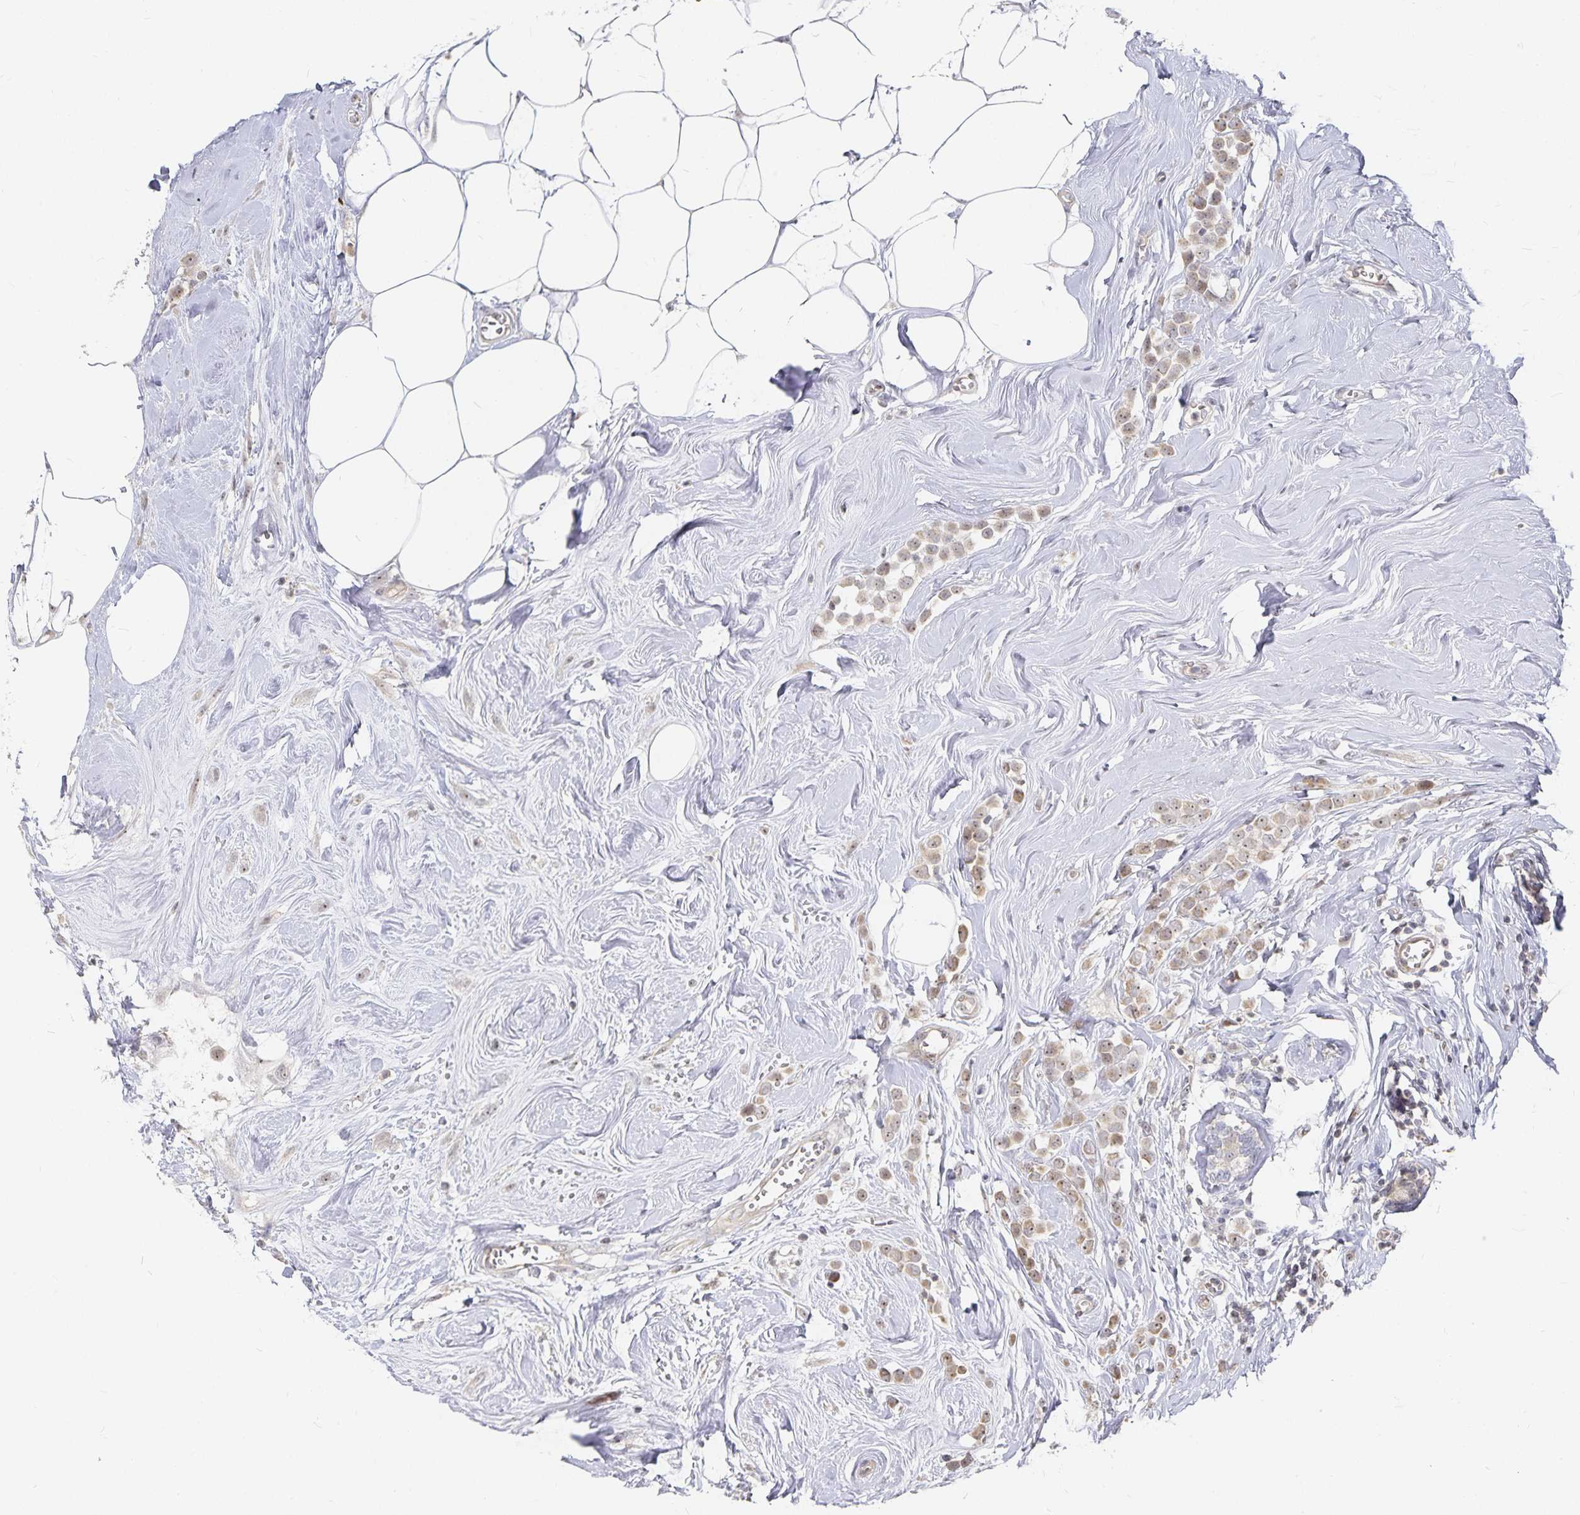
{"staining": {"intensity": "weak", "quantity": "25%-75%", "location": "cytoplasmic/membranous"}, "tissue": "breast cancer", "cell_type": "Tumor cells", "image_type": "cancer", "snomed": [{"axis": "morphology", "description": "Duct carcinoma"}, {"axis": "topography", "description": "Breast"}], "caption": "DAB (3,3'-diaminobenzidine) immunohistochemical staining of breast cancer (invasive ductal carcinoma) demonstrates weak cytoplasmic/membranous protein positivity in approximately 25%-75% of tumor cells.", "gene": "DNAH9", "patient": {"sex": "female", "age": 80}}